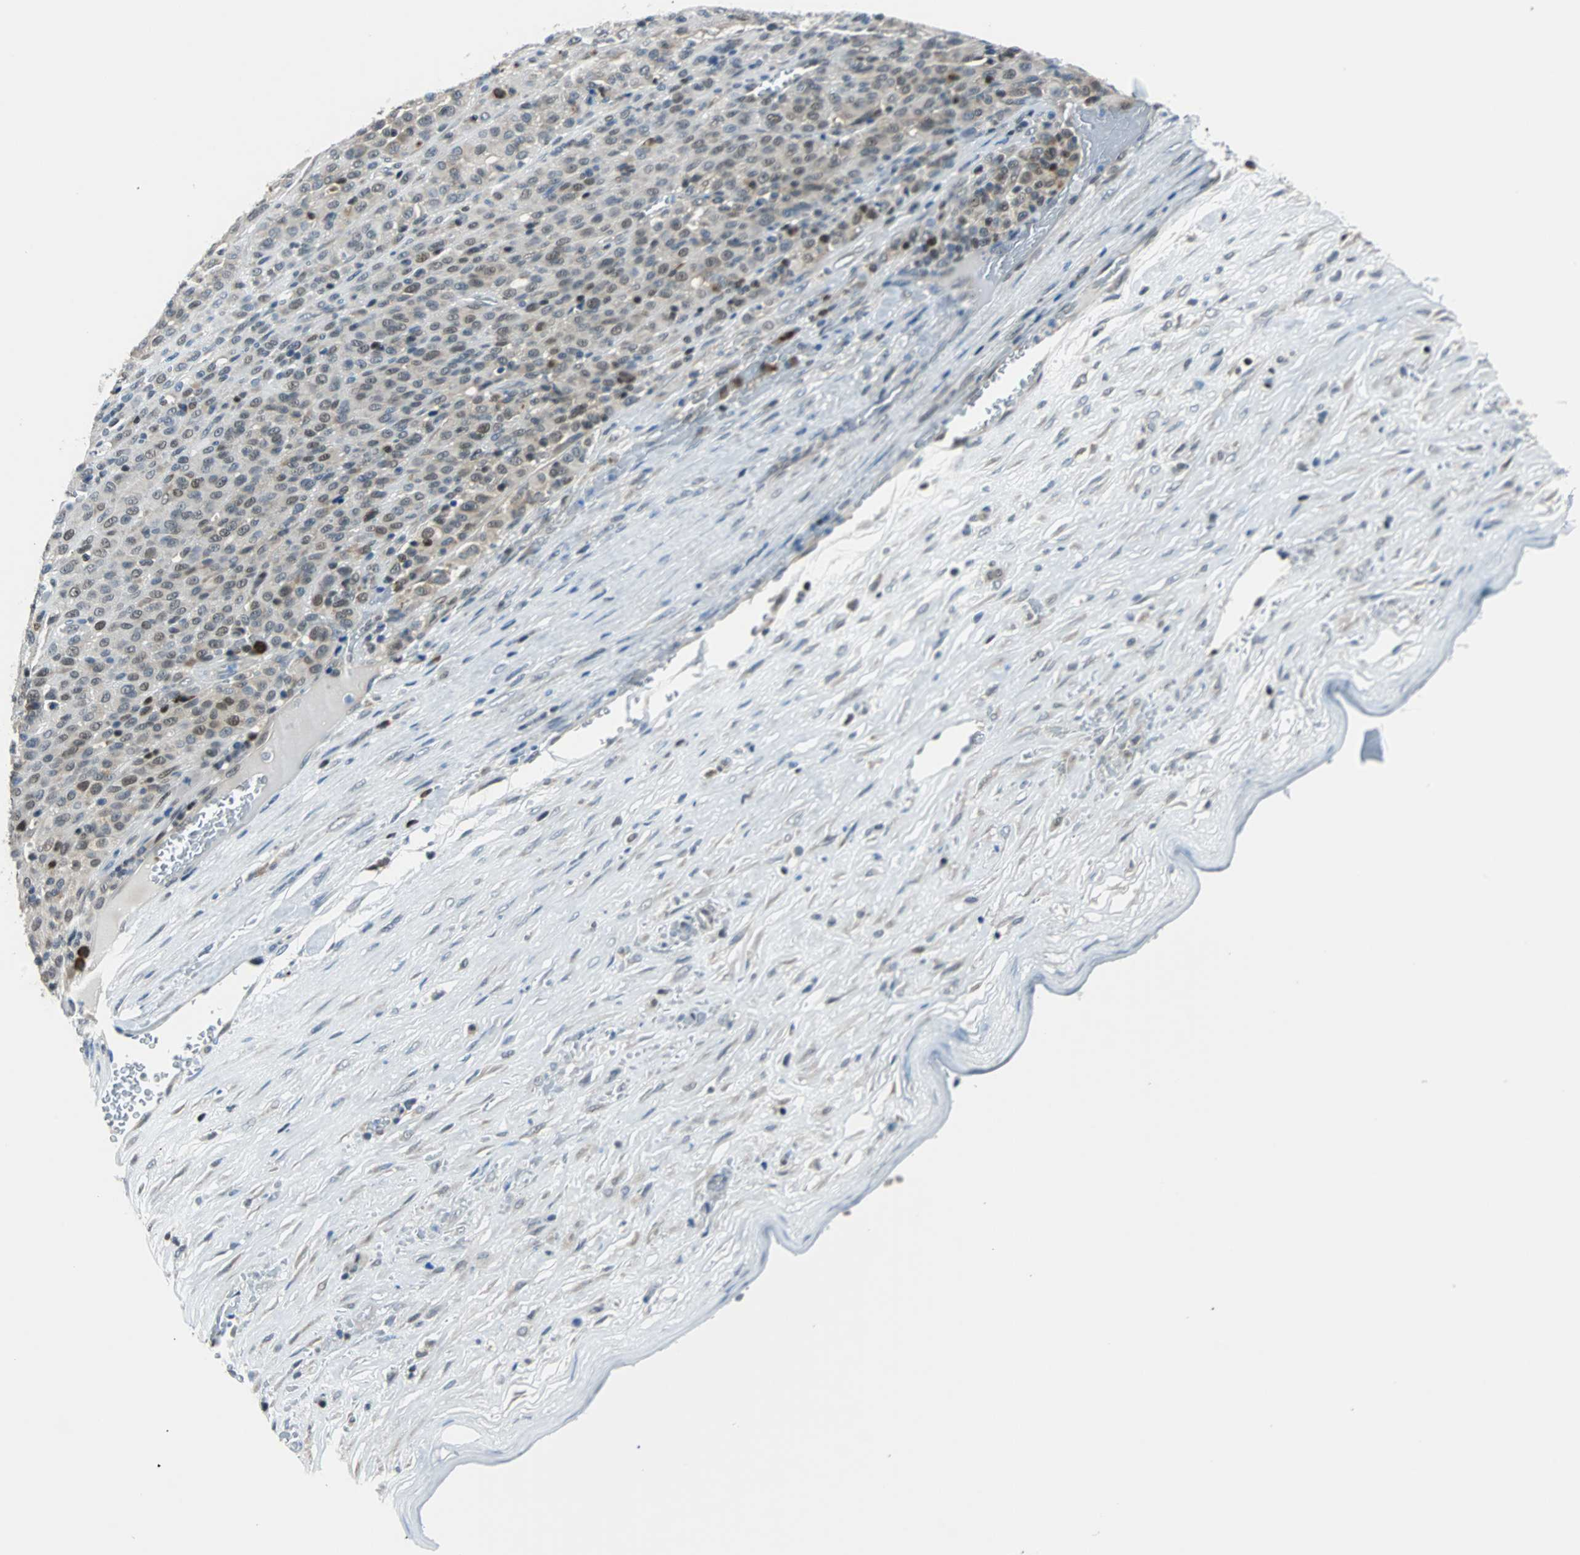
{"staining": {"intensity": "weak", "quantity": "25%-75%", "location": "nuclear"}, "tissue": "melanoma", "cell_type": "Tumor cells", "image_type": "cancer", "snomed": [{"axis": "morphology", "description": "Malignant melanoma, Metastatic site"}, {"axis": "topography", "description": "Pancreas"}], "caption": "A photomicrograph of human malignant melanoma (metastatic site) stained for a protein exhibits weak nuclear brown staining in tumor cells.", "gene": "USP28", "patient": {"sex": "female", "age": 30}}